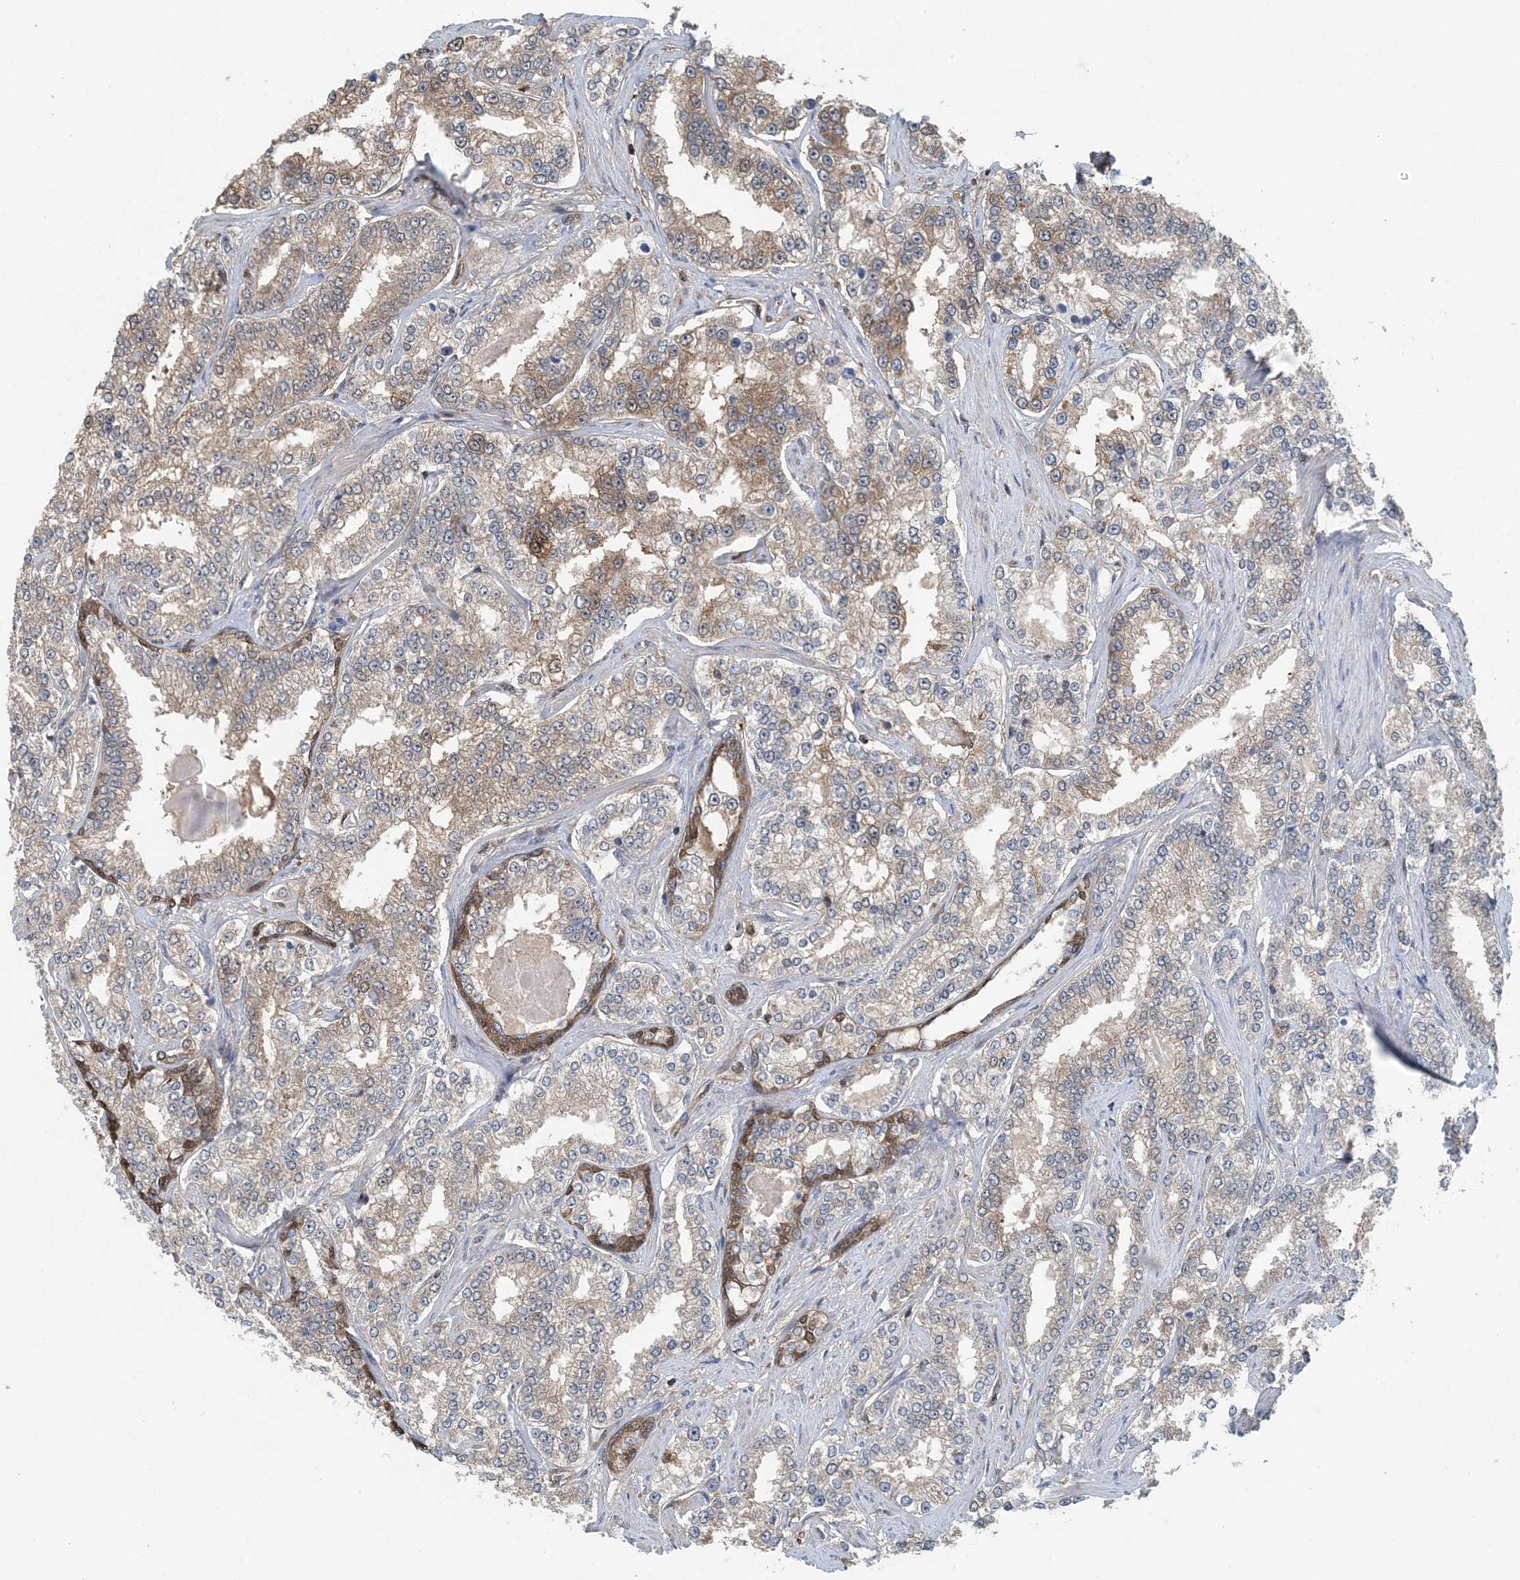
{"staining": {"intensity": "moderate", "quantity": ">75%", "location": "cytoplasmic/membranous"}, "tissue": "prostate cancer", "cell_type": "Tumor cells", "image_type": "cancer", "snomed": [{"axis": "morphology", "description": "Normal tissue, NOS"}, {"axis": "morphology", "description": "Adenocarcinoma, High grade"}, {"axis": "topography", "description": "Prostate"}], "caption": "Immunohistochemistry (DAB (3,3'-diaminobenzidine)) staining of human adenocarcinoma (high-grade) (prostate) exhibits moderate cytoplasmic/membranous protein staining in approximately >75% of tumor cells.", "gene": "HIKESHI", "patient": {"sex": "male", "age": 83}}